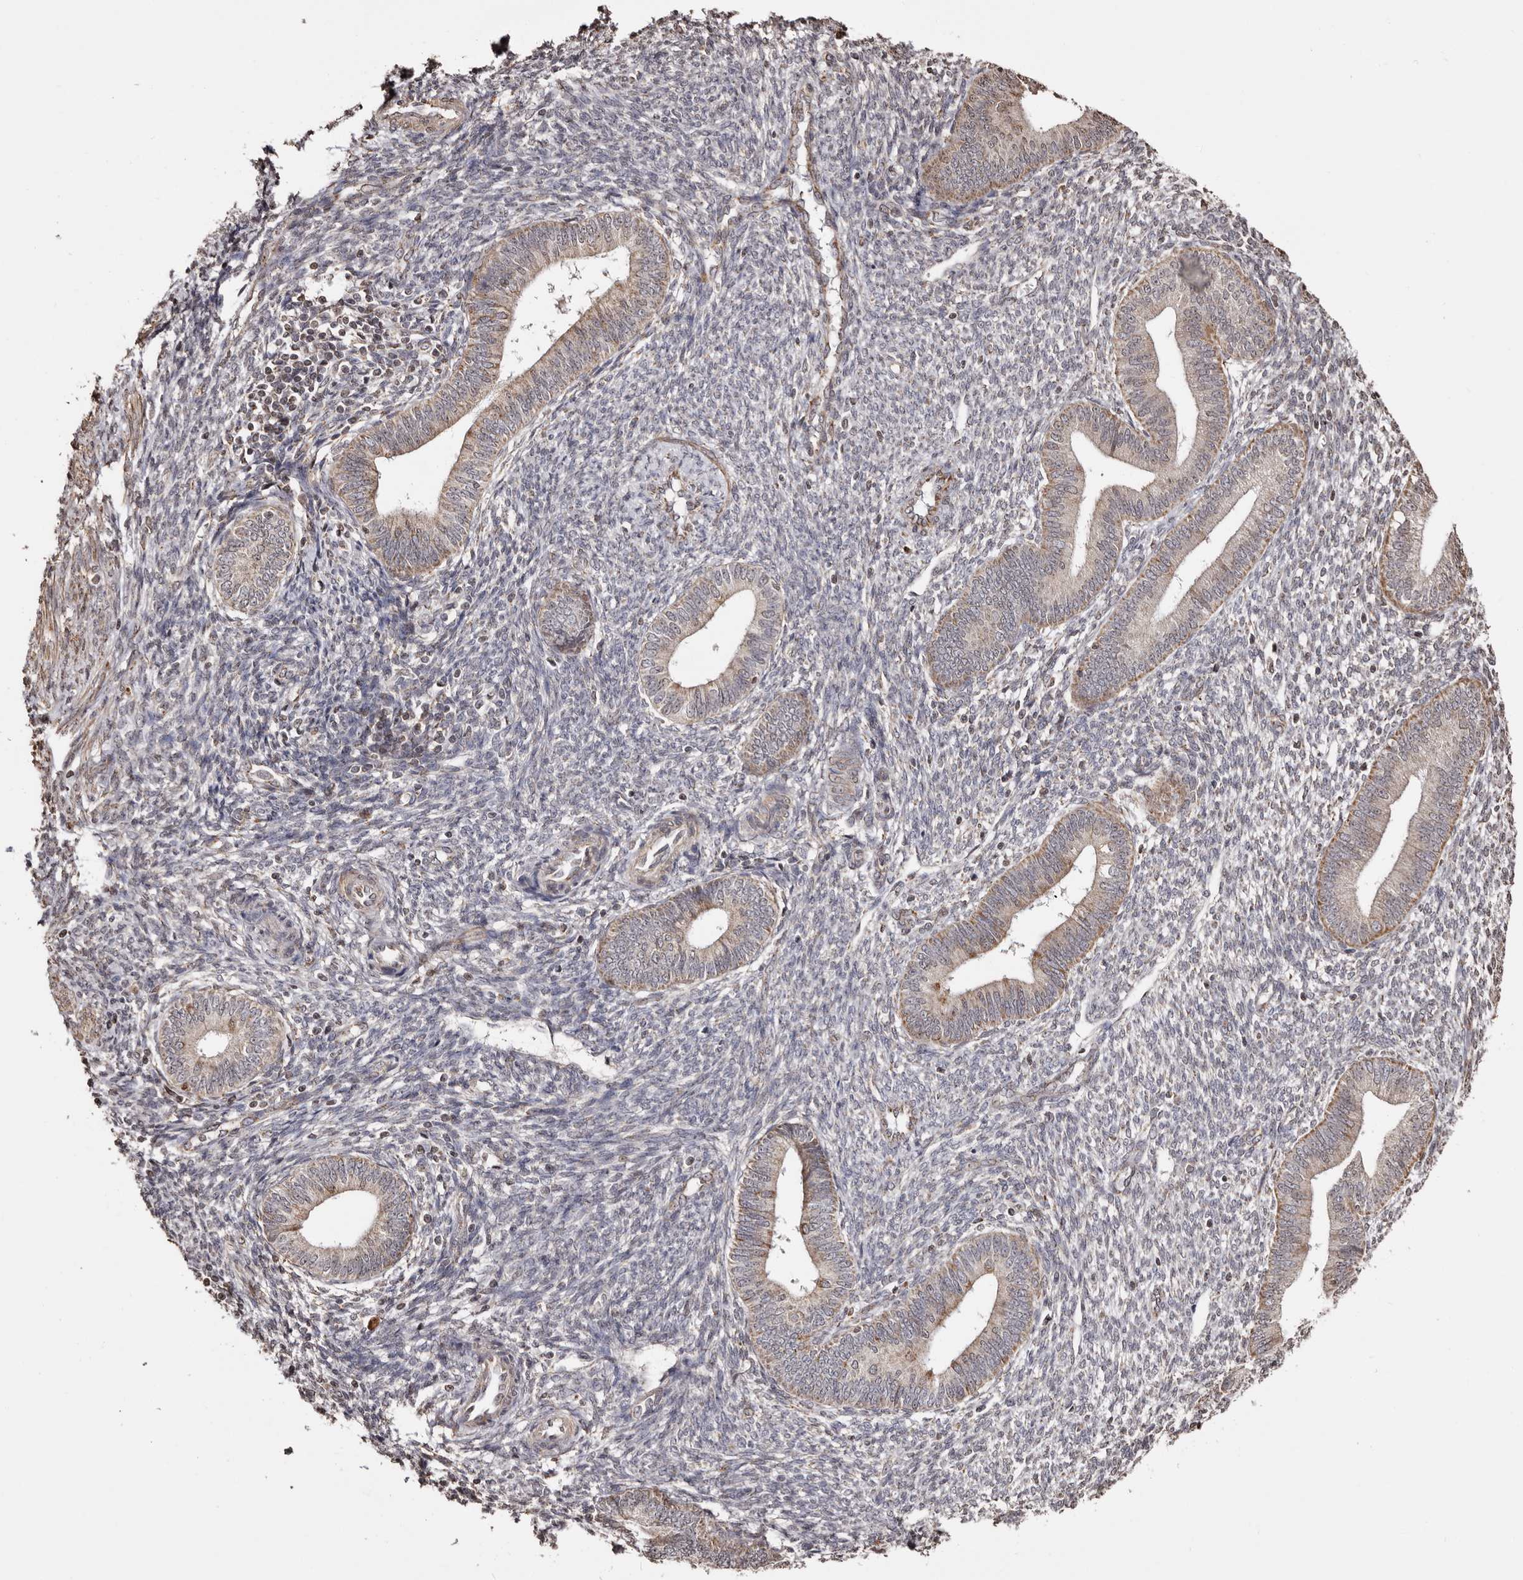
{"staining": {"intensity": "moderate", "quantity": "<25%", "location": "cytoplasmic/membranous,nuclear"}, "tissue": "endometrium", "cell_type": "Cells in endometrial stroma", "image_type": "normal", "snomed": [{"axis": "morphology", "description": "Normal tissue, NOS"}, {"axis": "topography", "description": "Endometrium"}], "caption": "Moderate cytoplasmic/membranous,nuclear protein expression is identified in approximately <25% of cells in endometrial stroma in endometrium. (DAB (3,3'-diaminobenzidine) = brown stain, brightfield microscopy at high magnification).", "gene": "CCDC190", "patient": {"sex": "female", "age": 46}}